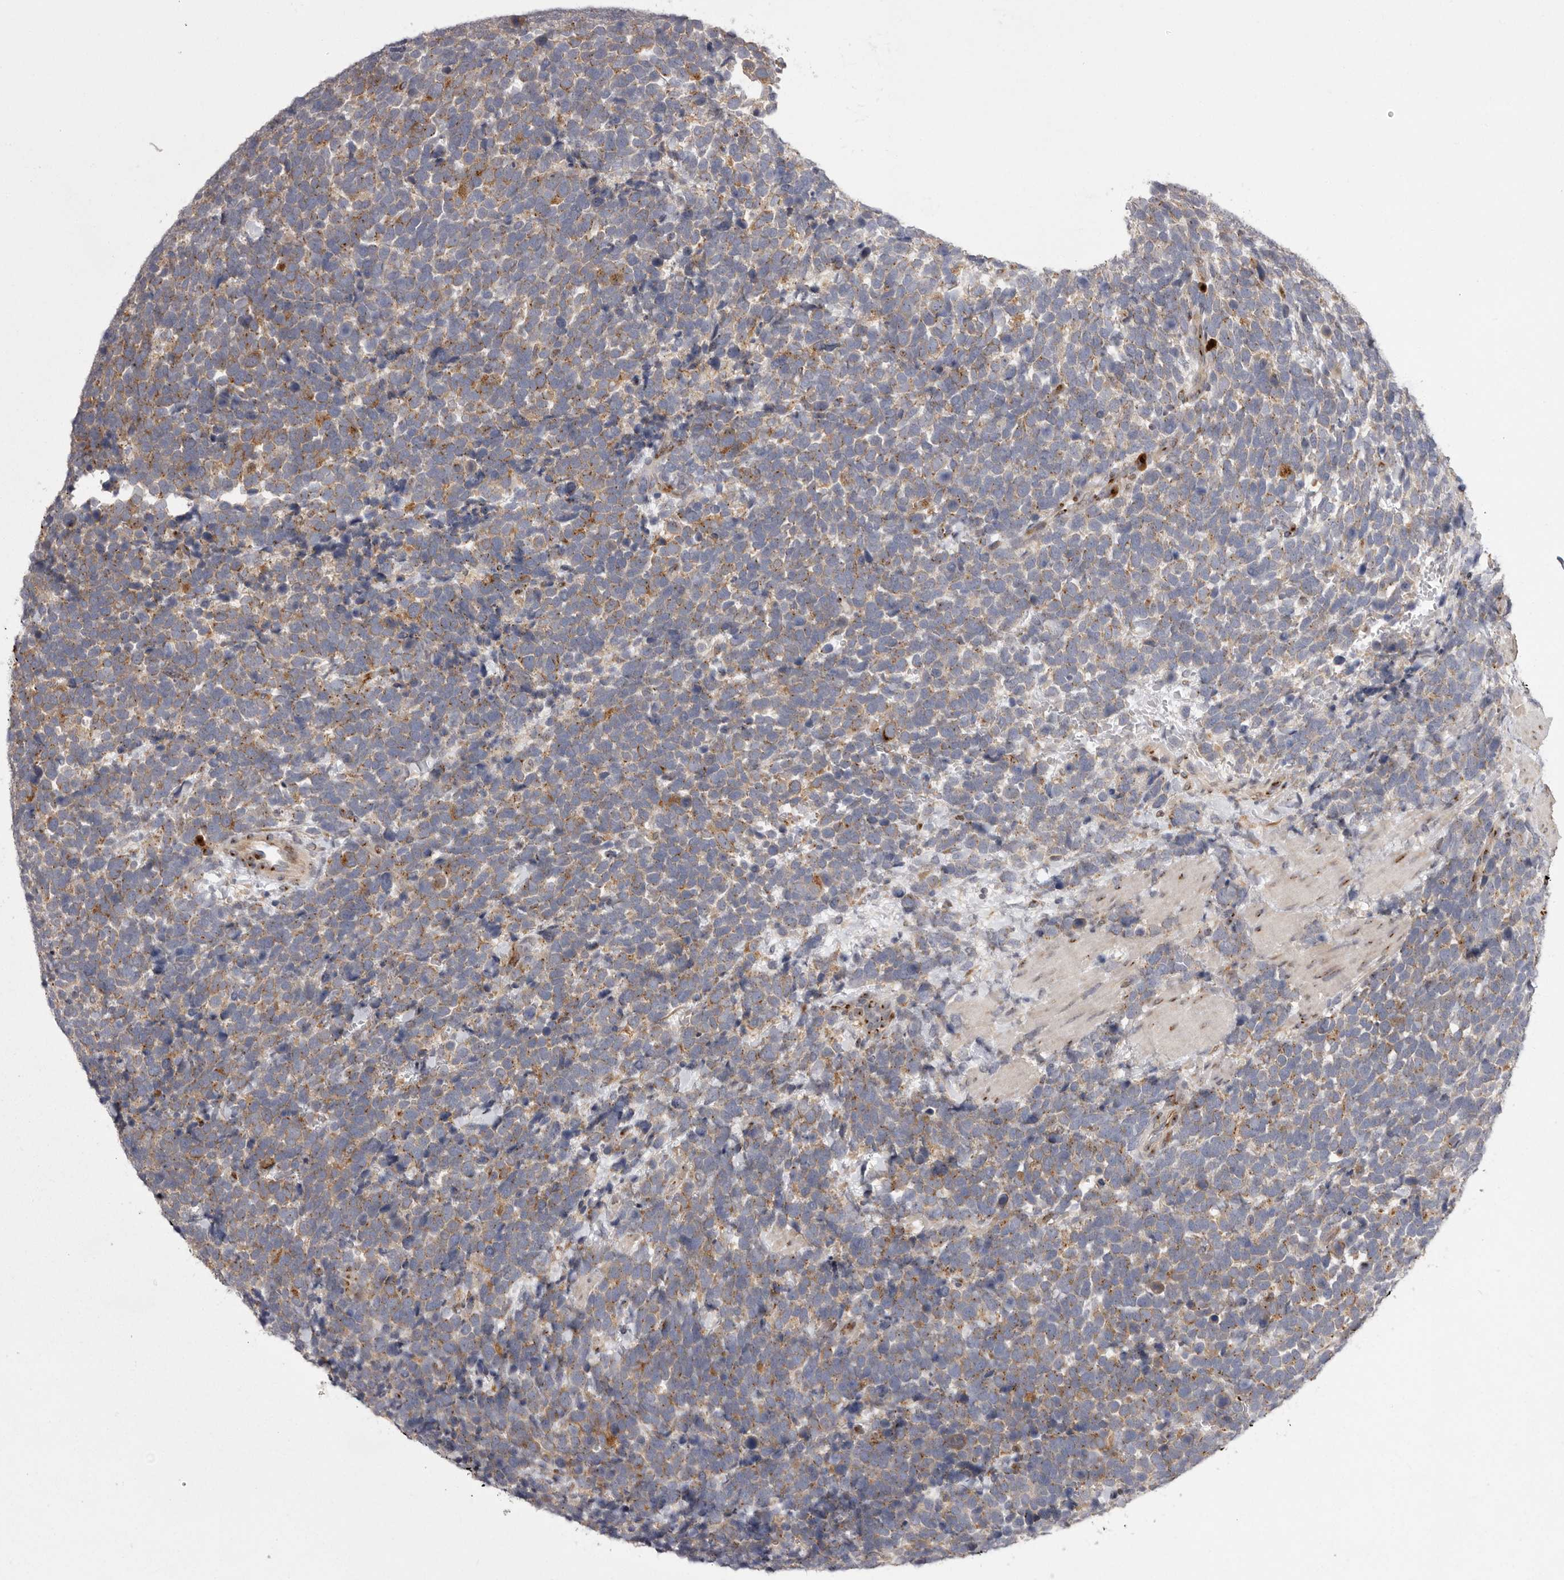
{"staining": {"intensity": "moderate", "quantity": ">75%", "location": "cytoplasmic/membranous"}, "tissue": "urothelial cancer", "cell_type": "Tumor cells", "image_type": "cancer", "snomed": [{"axis": "morphology", "description": "Urothelial carcinoma, High grade"}, {"axis": "topography", "description": "Urinary bladder"}], "caption": "Immunohistochemical staining of urothelial cancer exhibits moderate cytoplasmic/membranous protein positivity in approximately >75% of tumor cells. Nuclei are stained in blue.", "gene": "WDR47", "patient": {"sex": "female", "age": 82}}